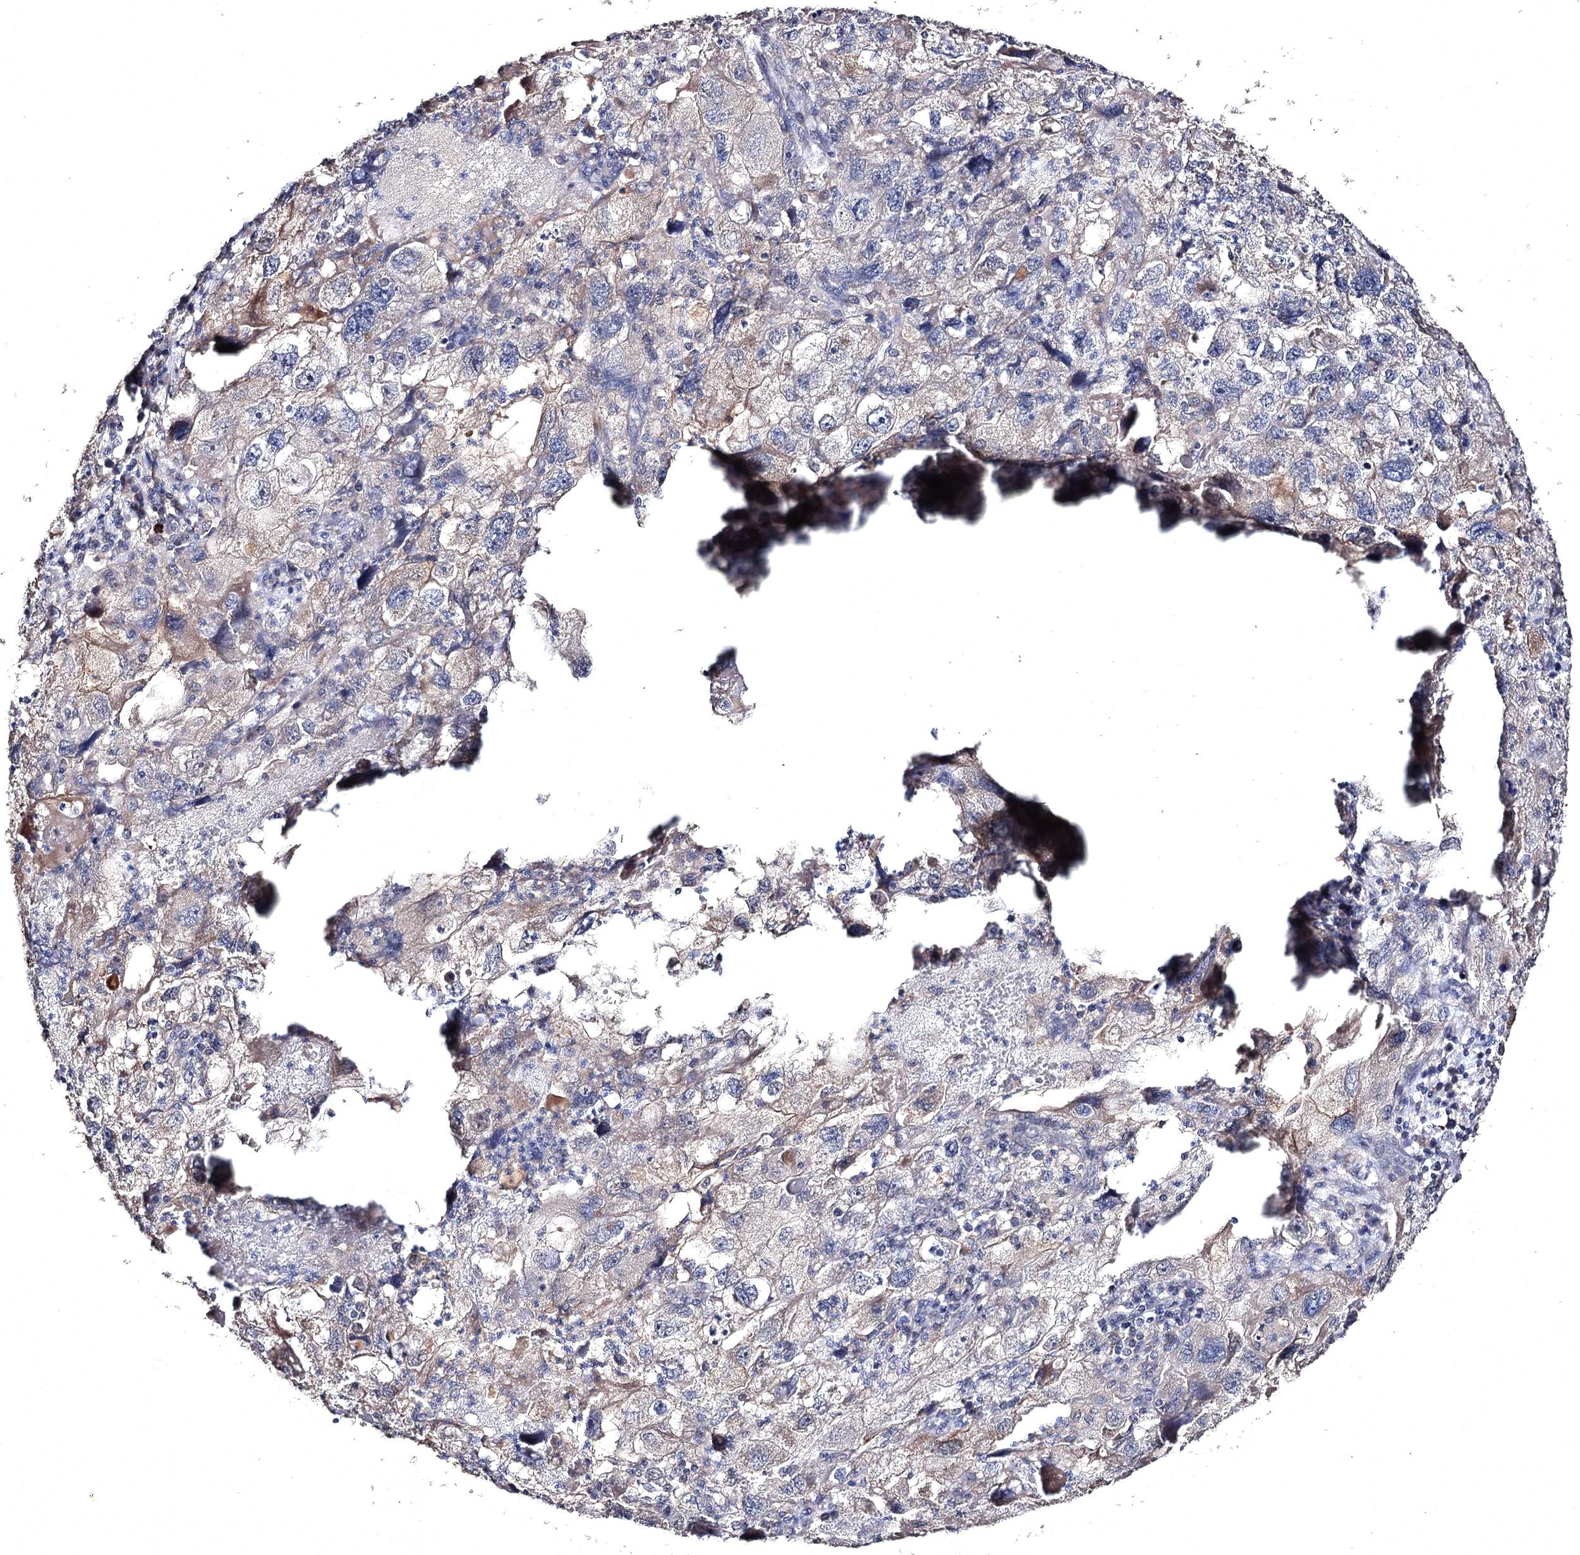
{"staining": {"intensity": "weak", "quantity": "<25%", "location": "cytoplasmic/membranous"}, "tissue": "endometrial cancer", "cell_type": "Tumor cells", "image_type": "cancer", "snomed": [{"axis": "morphology", "description": "Adenocarcinoma, NOS"}, {"axis": "topography", "description": "Endometrium"}], "caption": "A high-resolution photomicrograph shows immunohistochemistry (IHC) staining of endometrial adenocarcinoma, which shows no significant positivity in tumor cells.", "gene": "SEMA4G", "patient": {"sex": "female", "age": 49}}